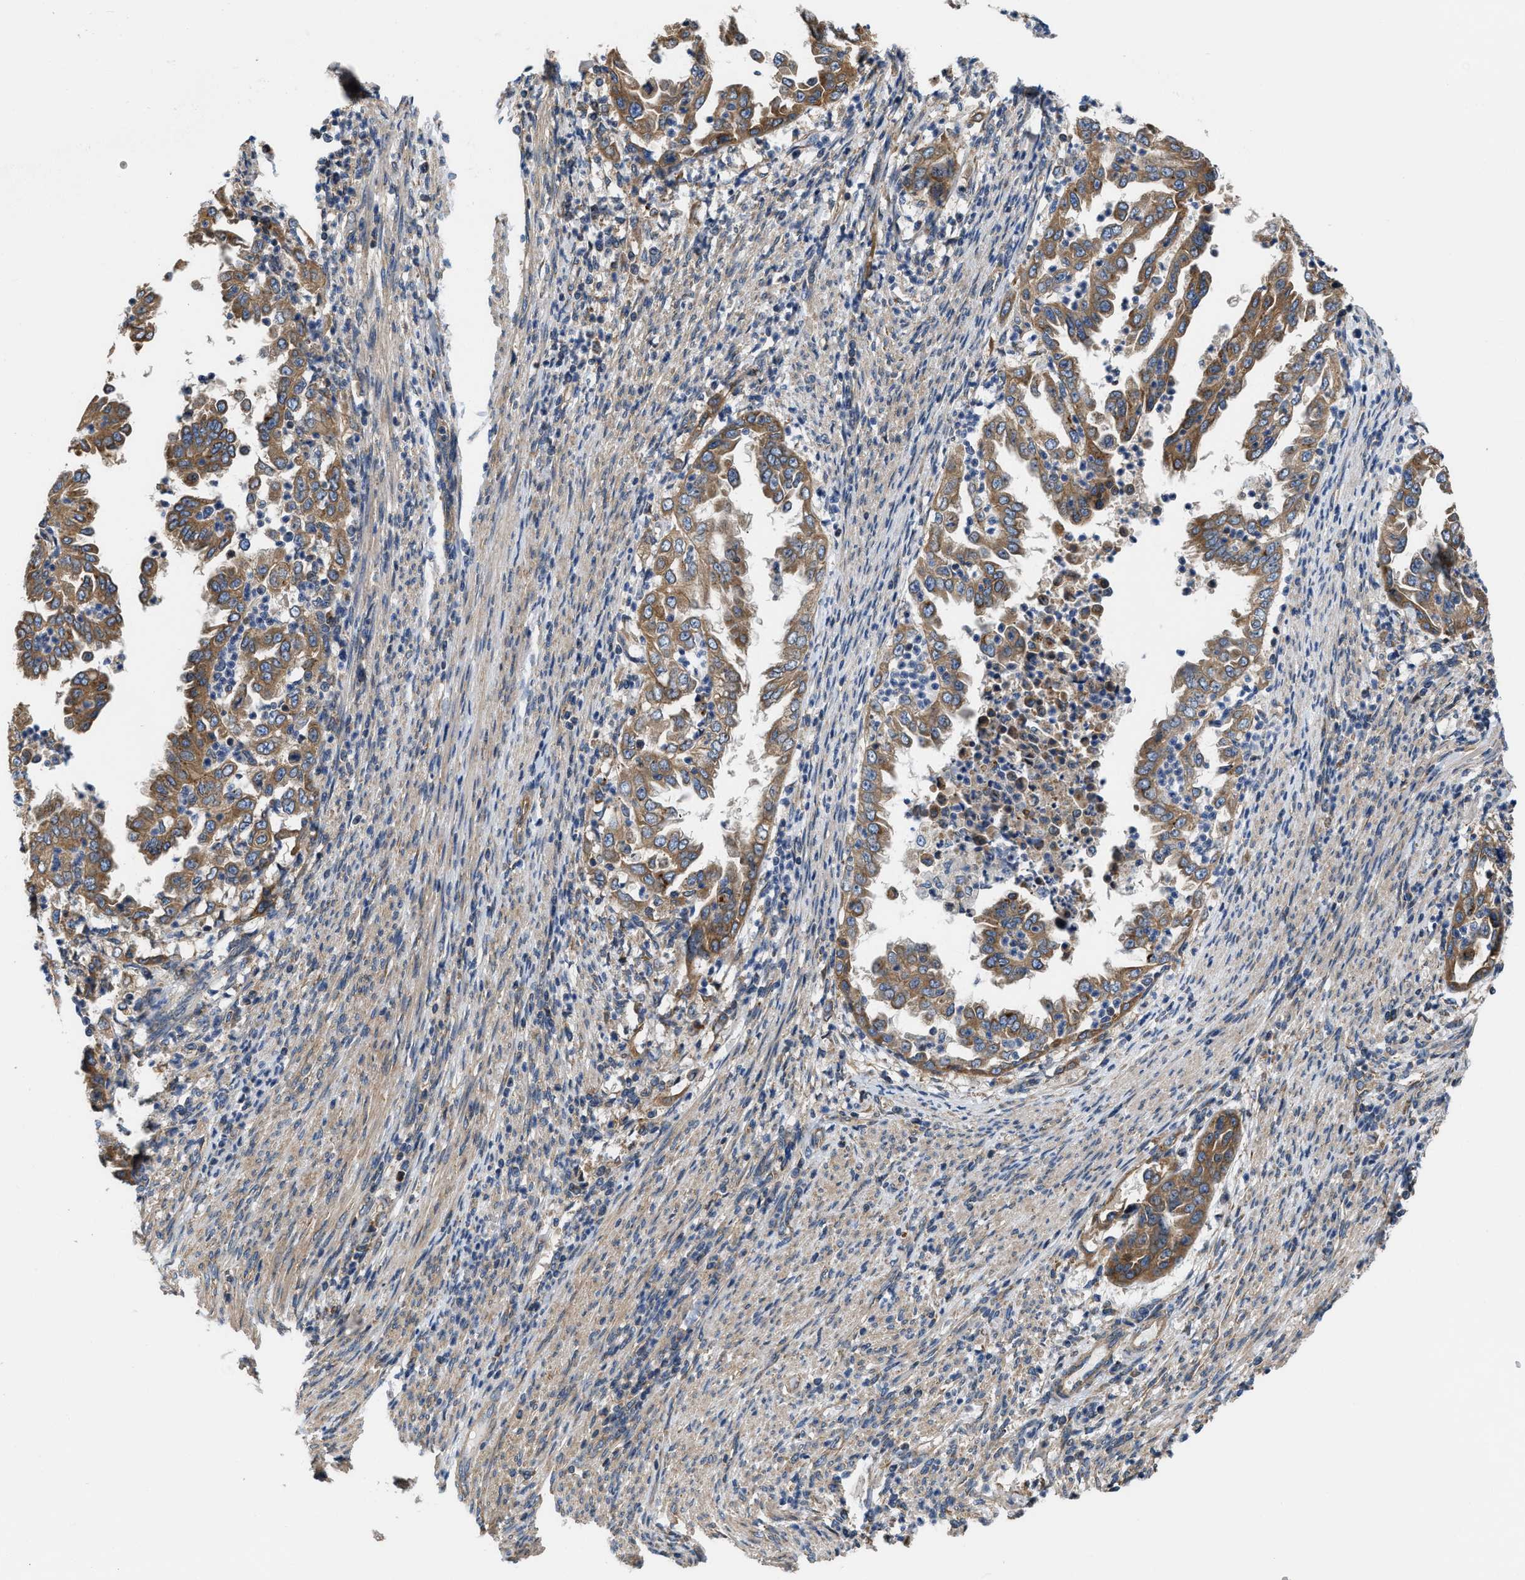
{"staining": {"intensity": "moderate", "quantity": ">75%", "location": "cytoplasmic/membranous"}, "tissue": "endometrial cancer", "cell_type": "Tumor cells", "image_type": "cancer", "snomed": [{"axis": "morphology", "description": "Adenocarcinoma, NOS"}, {"axis": "topography", "description": "Endometrium"}], "caption": "This histopathology image exhibits immunohistochemistry staining of human adenocarcinoma (endometrial), with medium moderate cytoplasmic/membranous staining in about >75% of tumor cells.", "gene": "CEP128", "patient": {"sex": "female", "age": 85}}